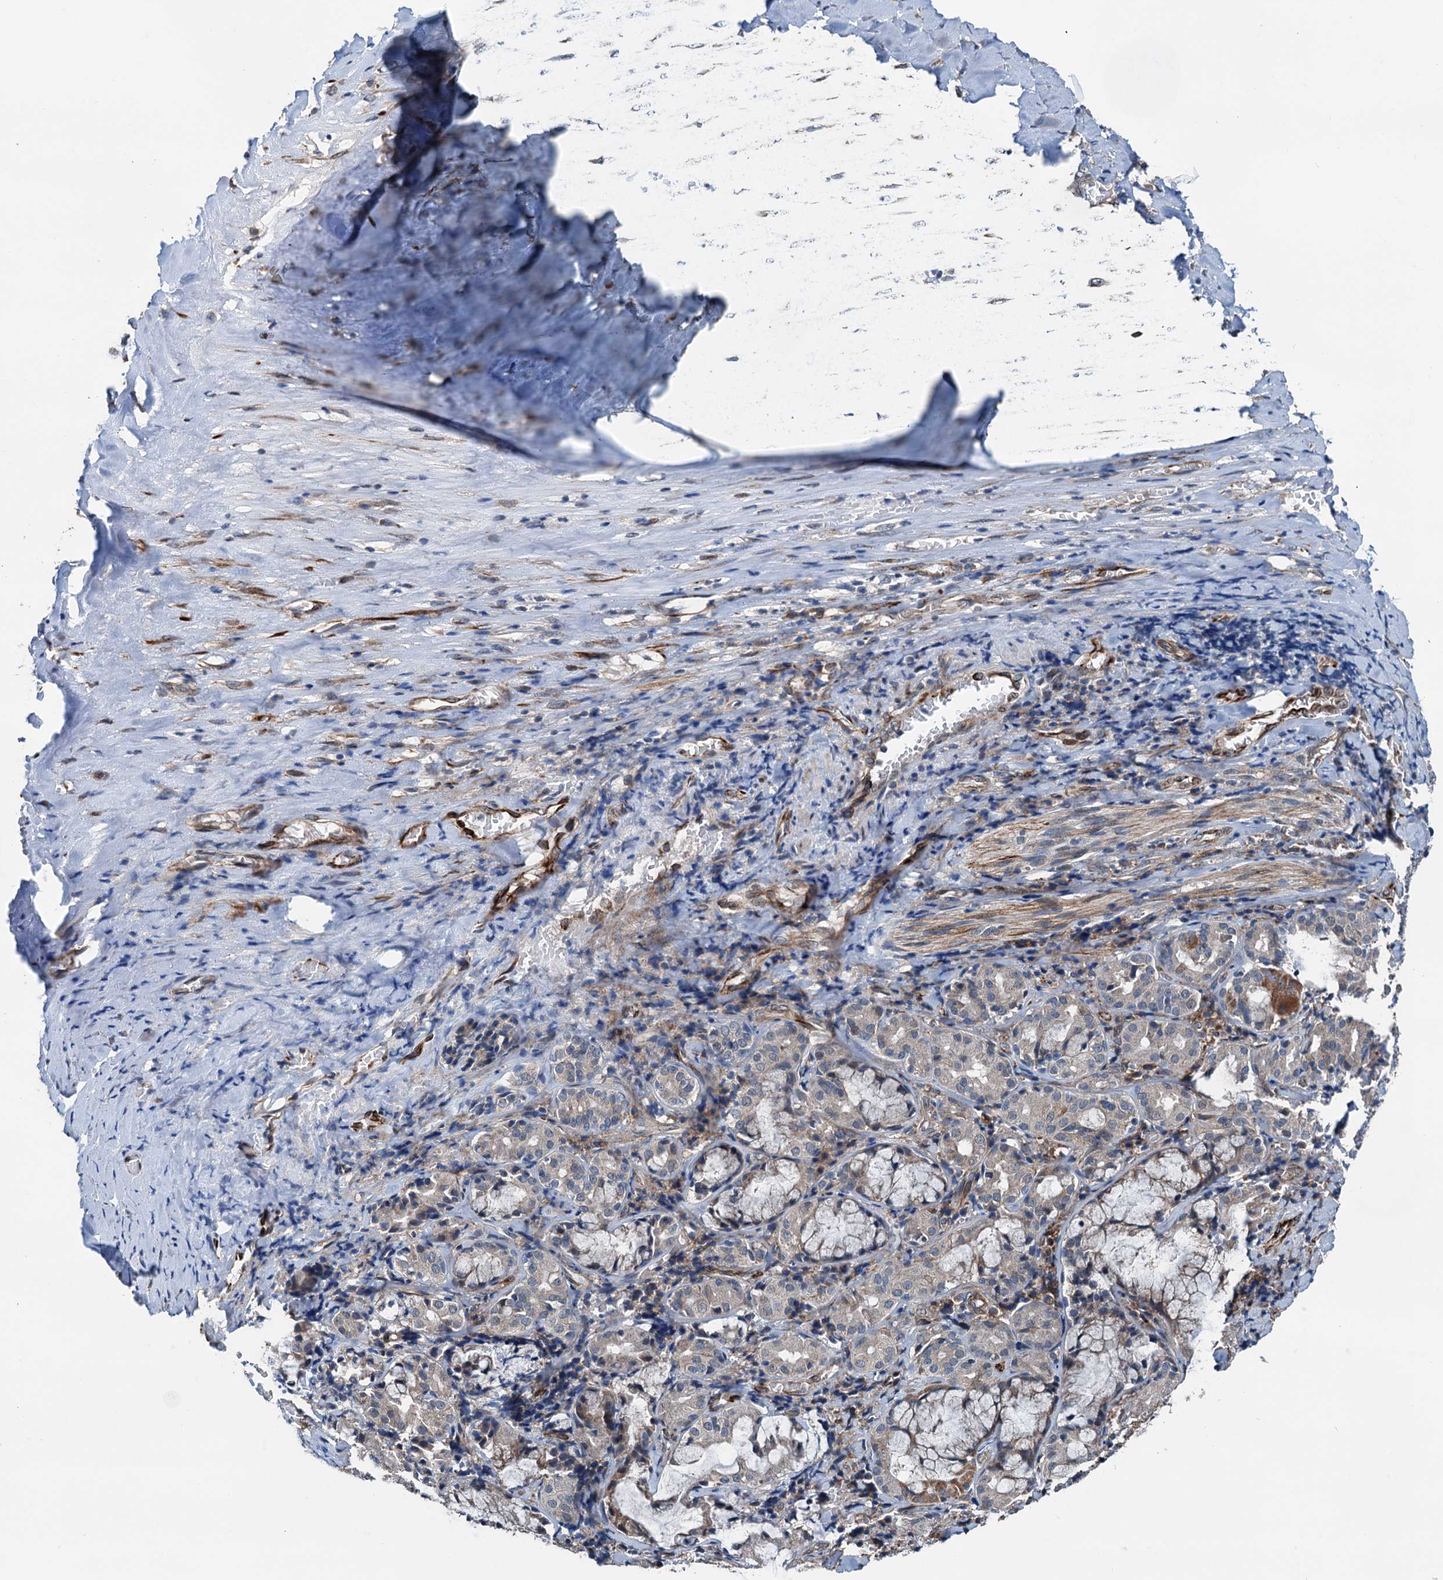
{"staining": {"intensity": "negative", "quantity": "none", "location": "none"}, "tissue": "adipose tissue", "cell_type": "Adipocytes", "image_type": "normal", "snomed": [{"axis": "morphology", "description": "Normal tissue, NOS"}, {"axis": "morphology", "description": "Basal cell carcinoma"}, {"axis": "topography", "description": "Cartilage tissue"}, {"axis": "topography", "description": "Nasopharynx"}, {"axis": "topography", "description": "Oral tissue"}], "caption": "Immunohistochemistry micrograph of benign human adipose tissue stained for a protein (brown), which shows no expression in adipocytes.", "gene": "ELAC1", "patient": {"sex": "female", "age": 77}}